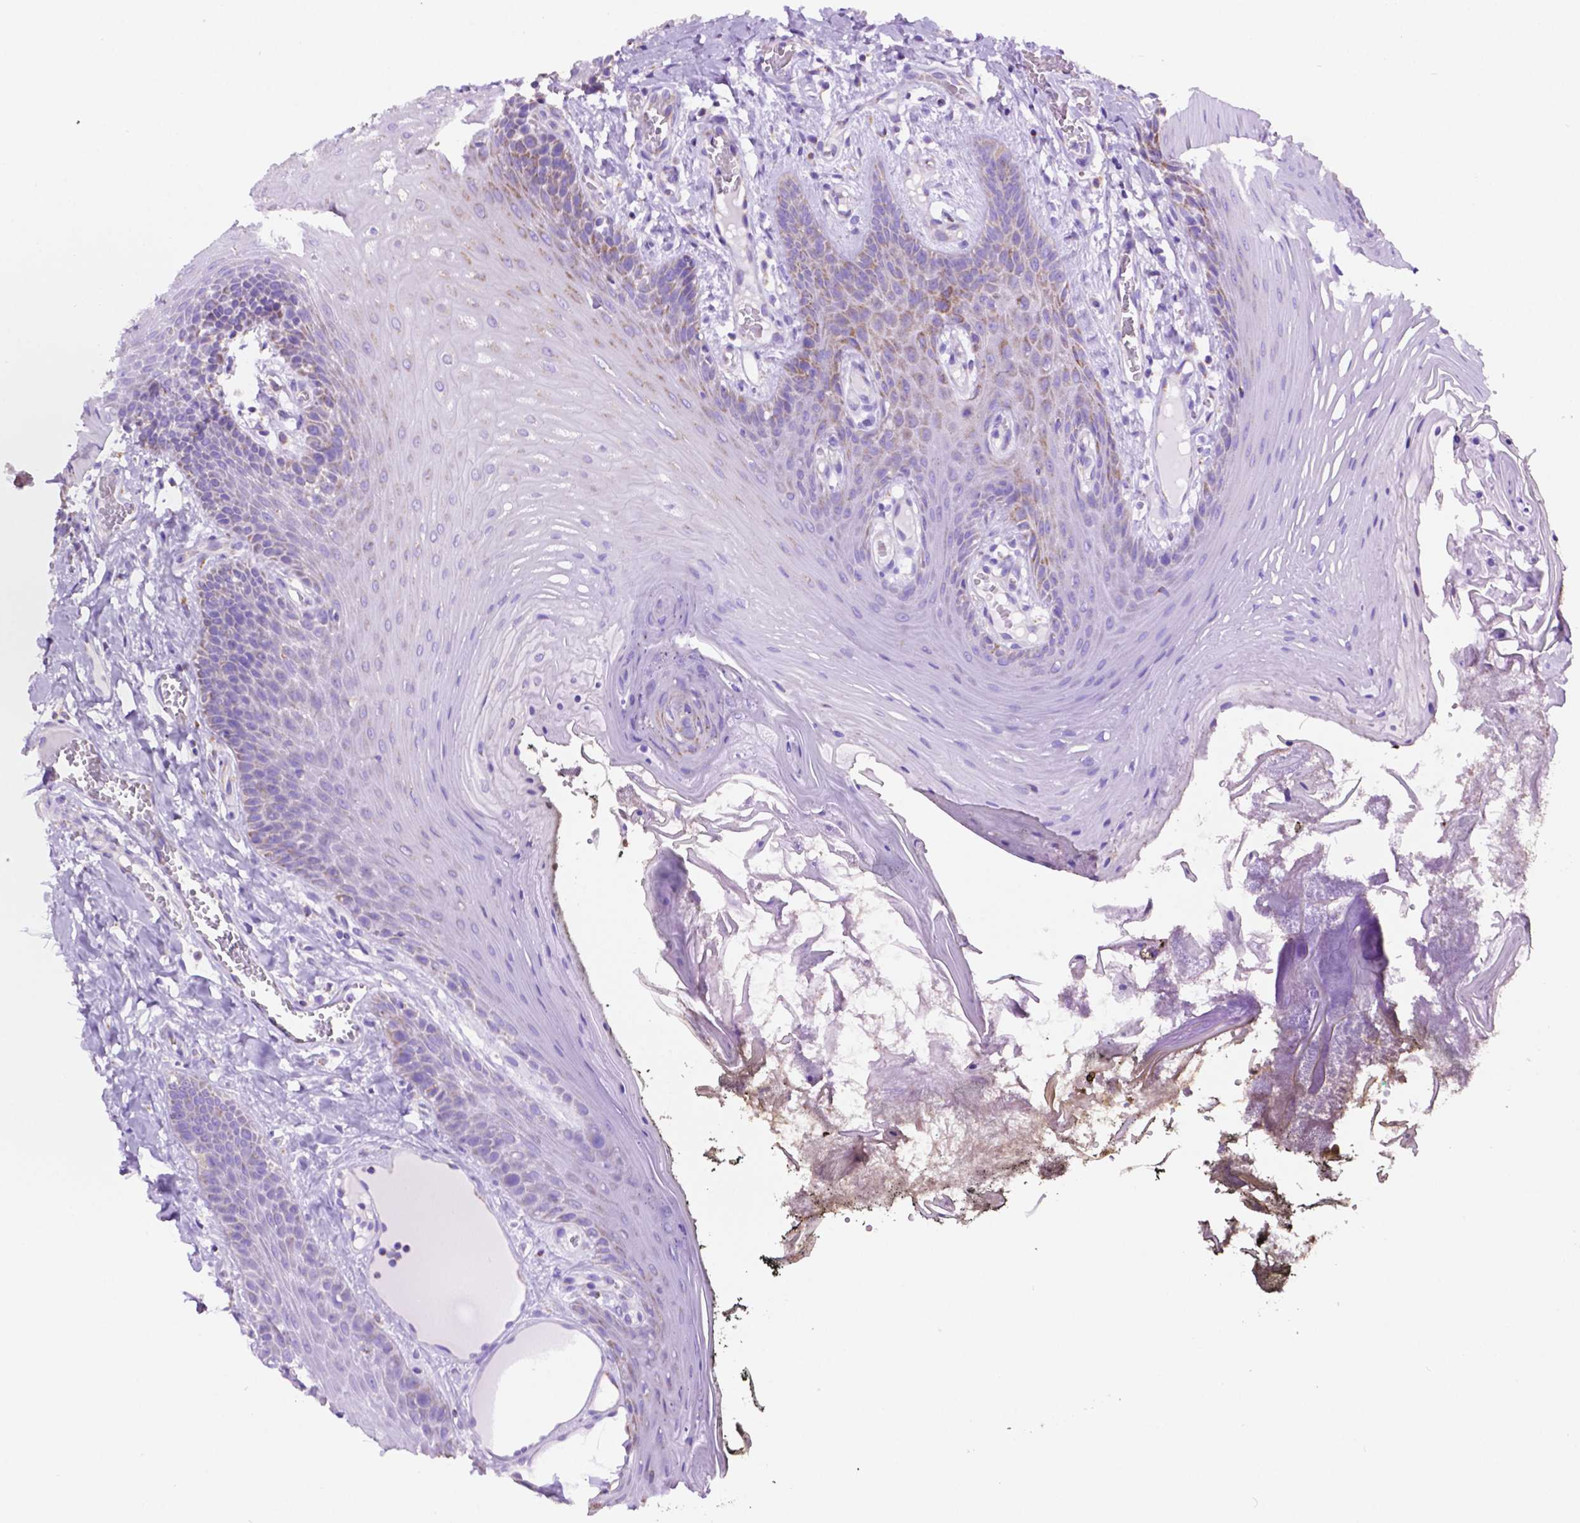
{"staining": {"intensity": "negative", "quantity": "none", "location": "none"}, "tissue": "oral mucosa", "cell_type": "Squamous epithelial cells", "image_type": "normal", "snomed": [{"axis": "morphology", "description": "Normal tissue, NOS"}, {"axis": "topography", "description": "Oral tissue"}], "caption": "Human oral mucosa stained for a protein using immunohistochemistry shows no expression in squamous epithelial cells.", "gene": "GDPD5", "patient": {"sex": "male", "age": 9}}